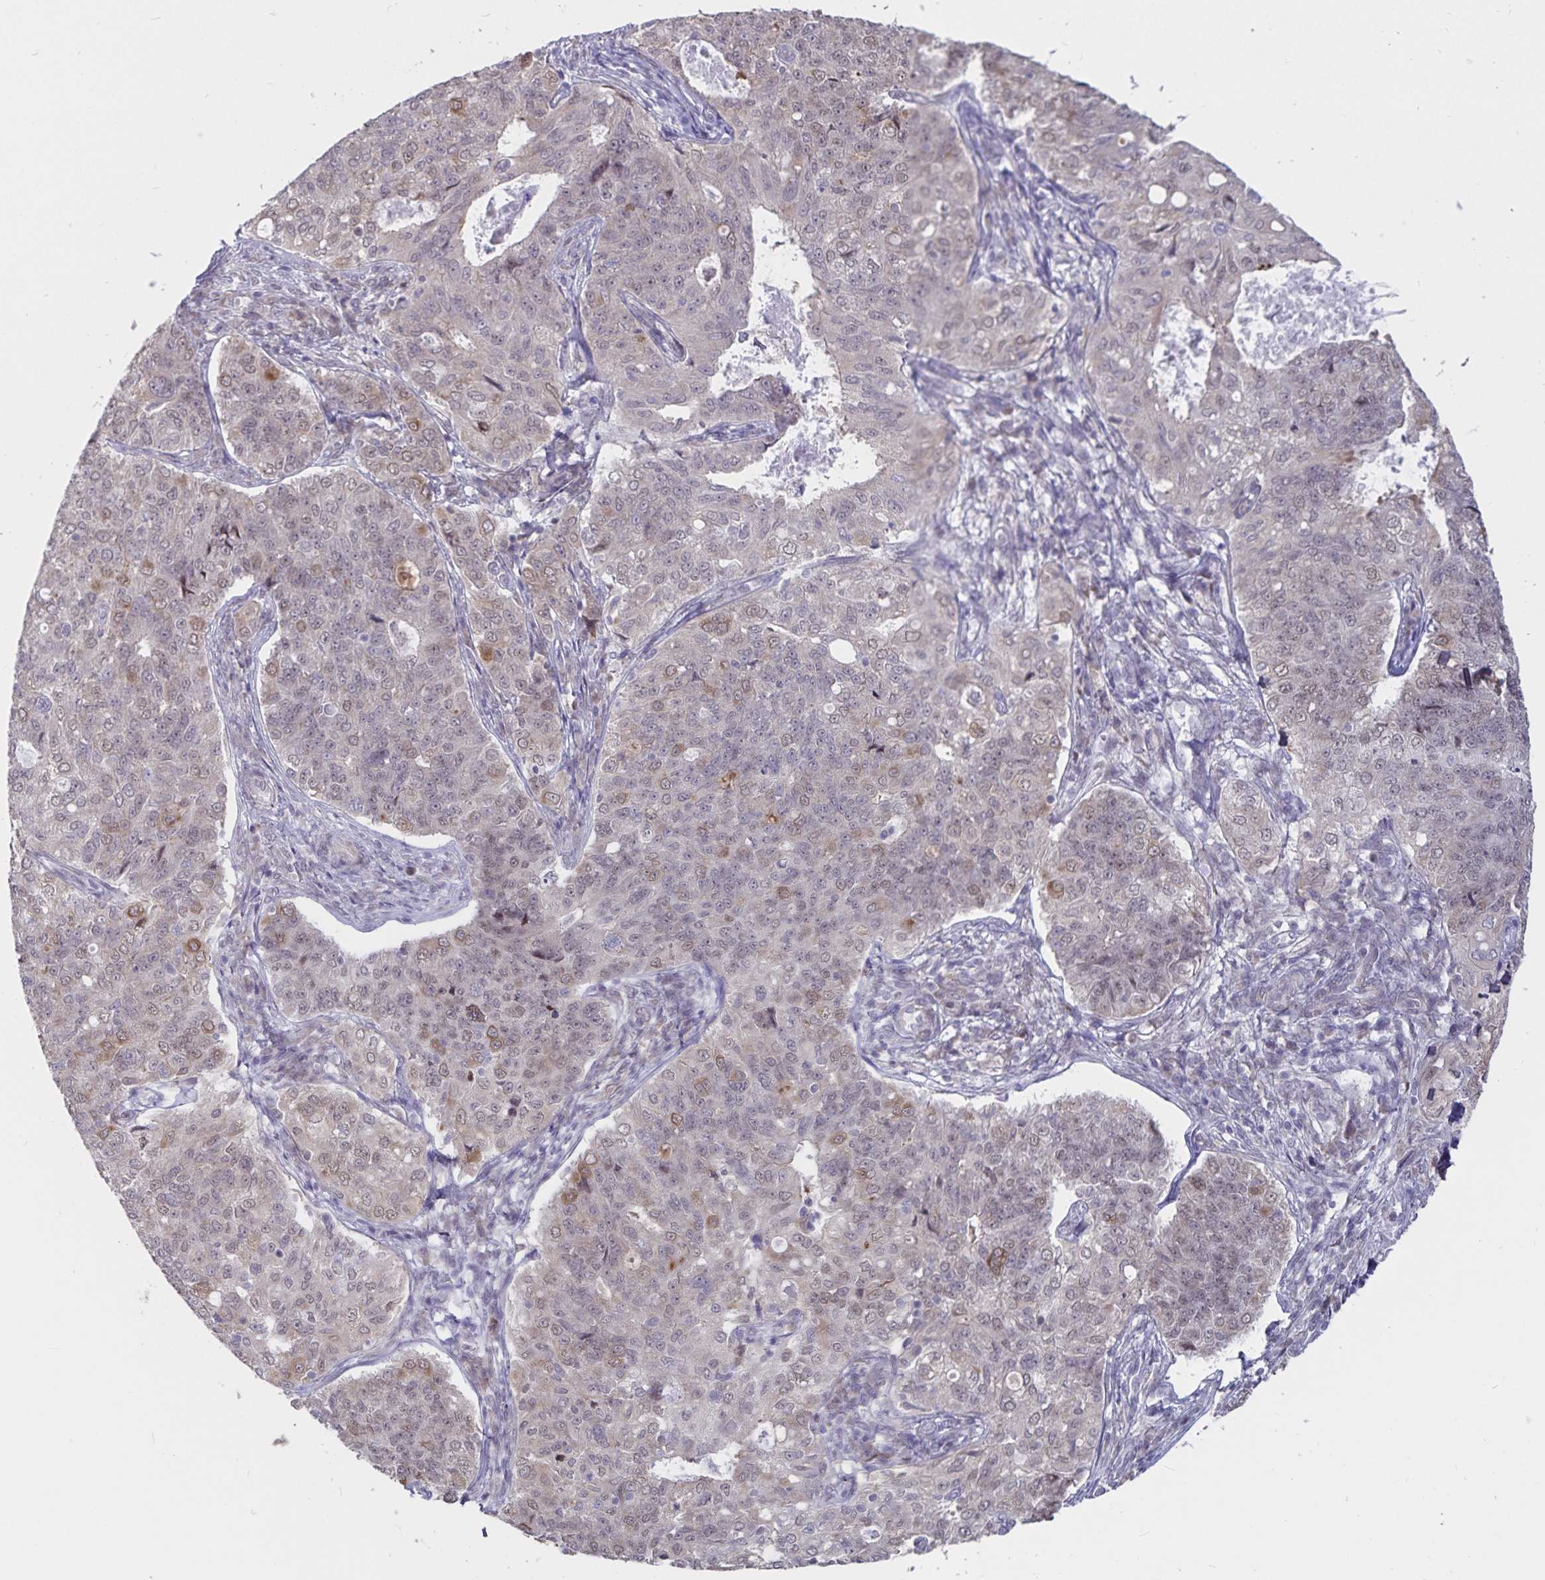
{"staining": {"intensity": "moderate", "quantity": "<25%", "location": "cytoplasmic/membranous,nuclear"}, "tissue": "endometrial cancer", "cell_type": "Tumor cells", "image_type": "cancer", "snomed": [{"axis": "morphology", "description": "Adenocarcinoma, NOS"}, {"axis": "topography", "description": "Endometrium"}], "caption": "Immunohistochemistry (IHC) histopathology image of endometrial cancer stained for a protein (brown), which displays low levels of moderate cytoplasmic/membranous and nuclear expression in approximately <25% of tumor cells.", "gene": "ATP2A2", "patient": {"sex": "female", "age": 43}}